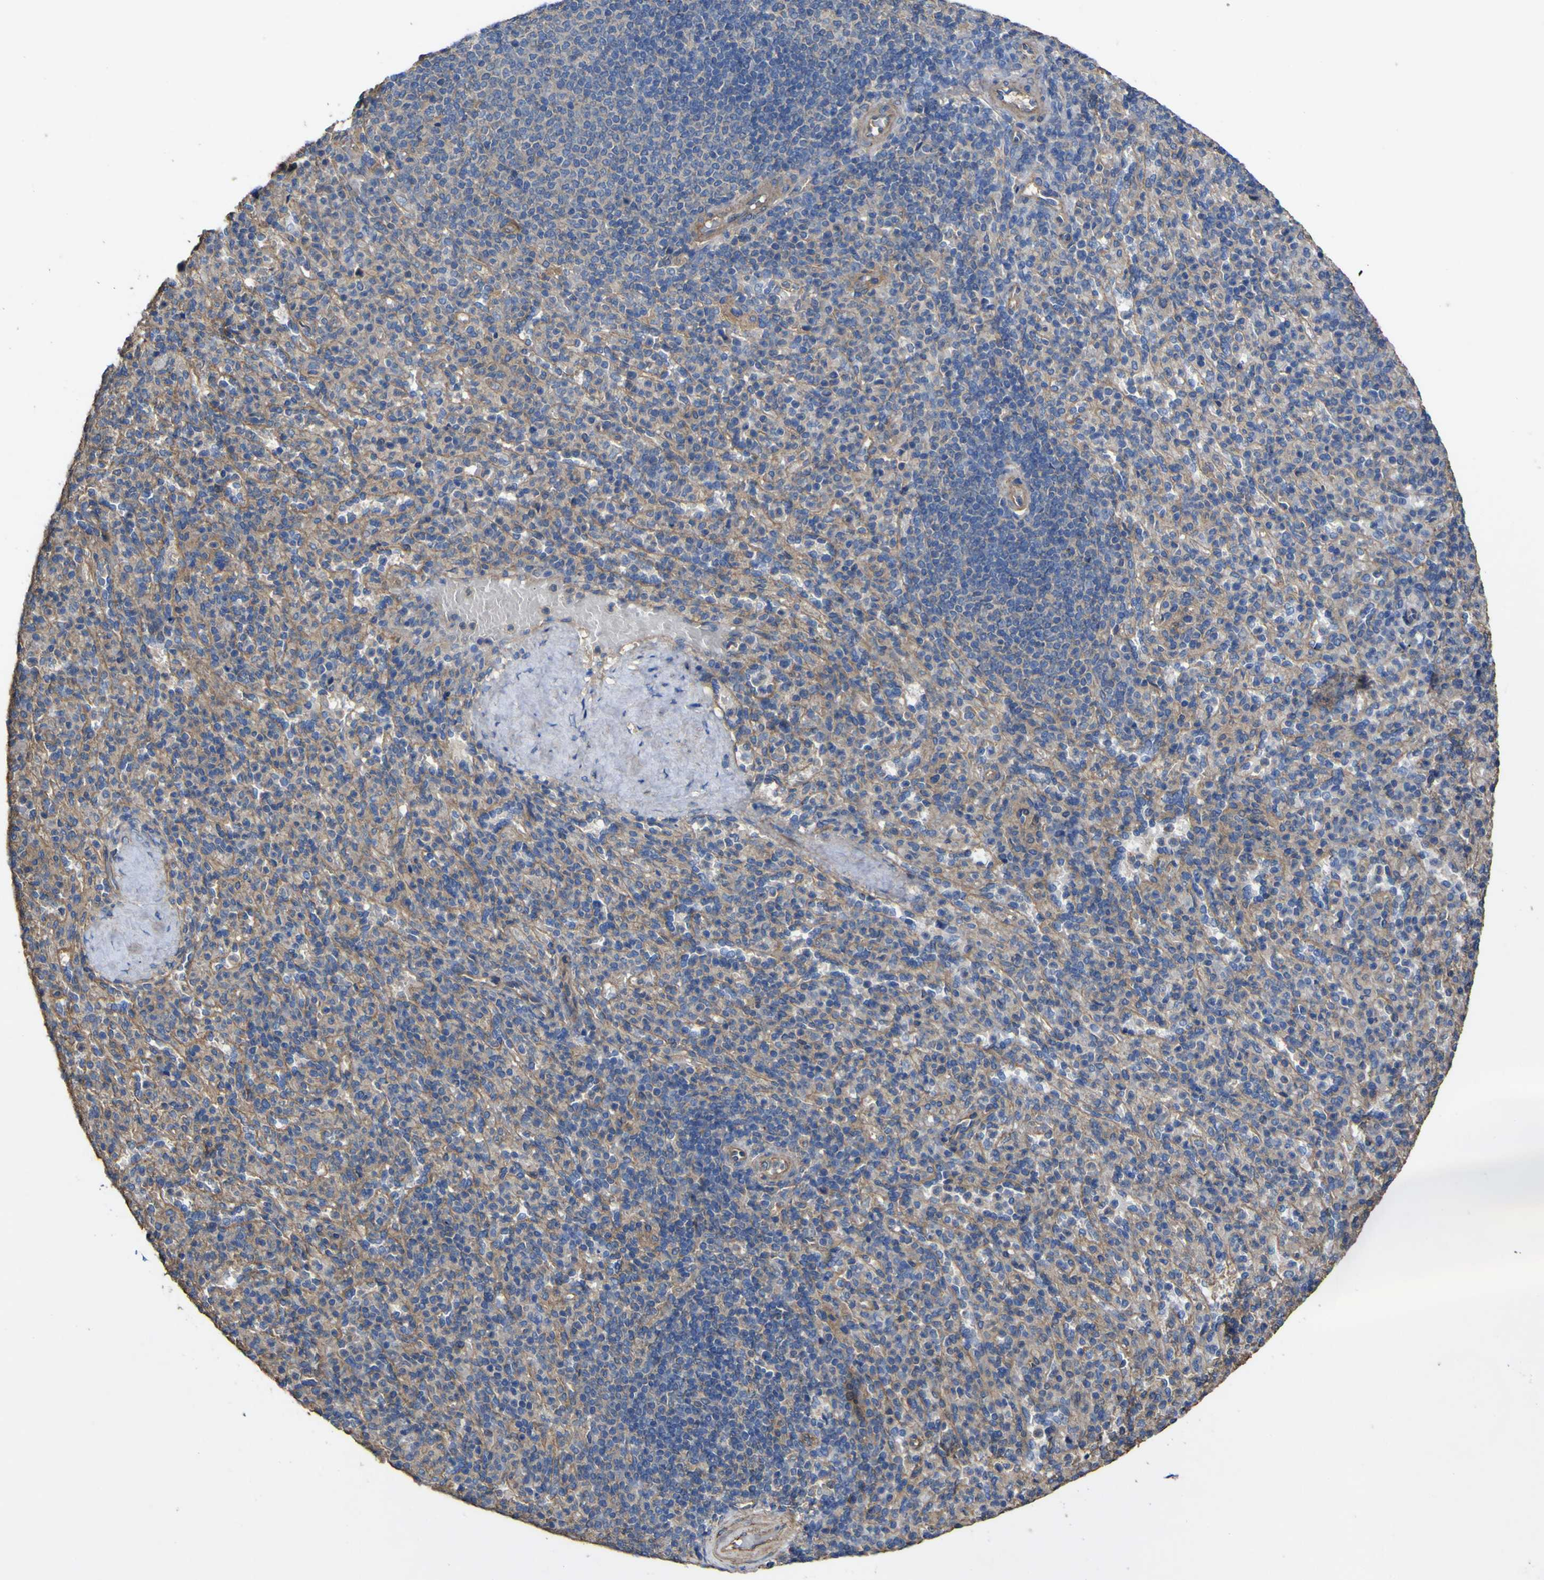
{"staining": {"intensity": "moderate", "quantity": ">75%", "location": "cytoplasmic/membranous"}, "tissue": "spleen", "cell_type": "Cells in red pulp", "image_type": "normal", "snomed": [{"axis": "morphology", "description": "Normal tissue, NOS"}, {"axis": "topography", "description": "Spleen"}], "caption": "DAB (3,3'-diaminobenzidine) immunohistochemical staining of normal human spleen demonstrates moderate cytoplasmic/membranous protein positivity in approximately >75% of cells in red pulp.", "gene": "TNFSF15", "patient": {"sex": "male", "age": 36}}